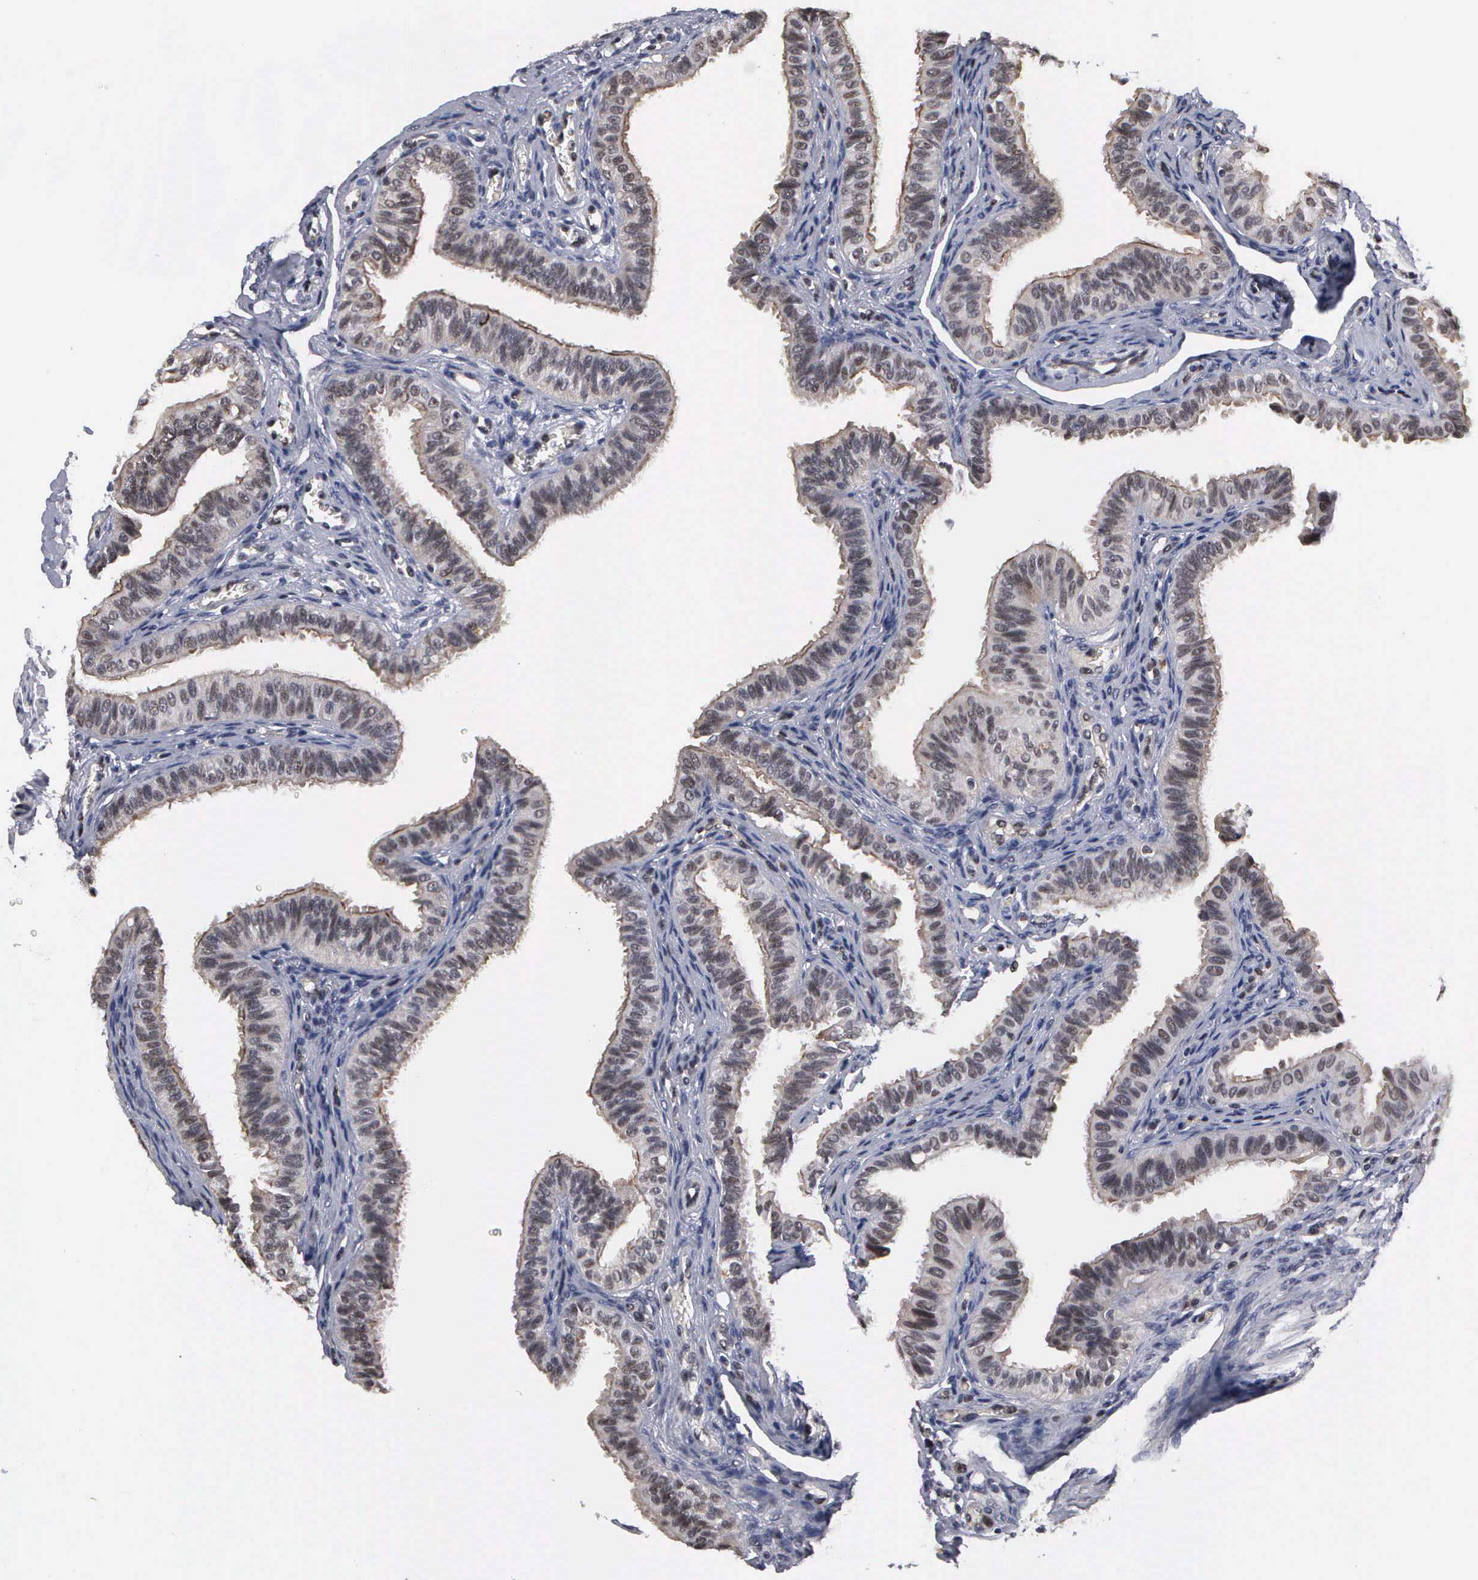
{"staining": {"intensity": "weak", "quantity": "25%-75%", "location": "cytoplasmic/membranous,nuclear"}, "tissue": "fallopian tube", "cell_type": "Glandular cells", "image_type": "normal", "snomed": [{"axis": "morphology", "description": "Normal tissue, NOS"}, {"axis": "topography", "description": "Fallopian tube"}], "caption": "Immunohistochemical staining of normal fallopian tube displays weak cytoplasmic/membranous,nuclear protein expression in approximately 25%-75% of glandular cells. (IHC, brightfield microscopy, high magnification).", "gene": "ZBTB33", "patient": {"sex": "female", "age": 42}}